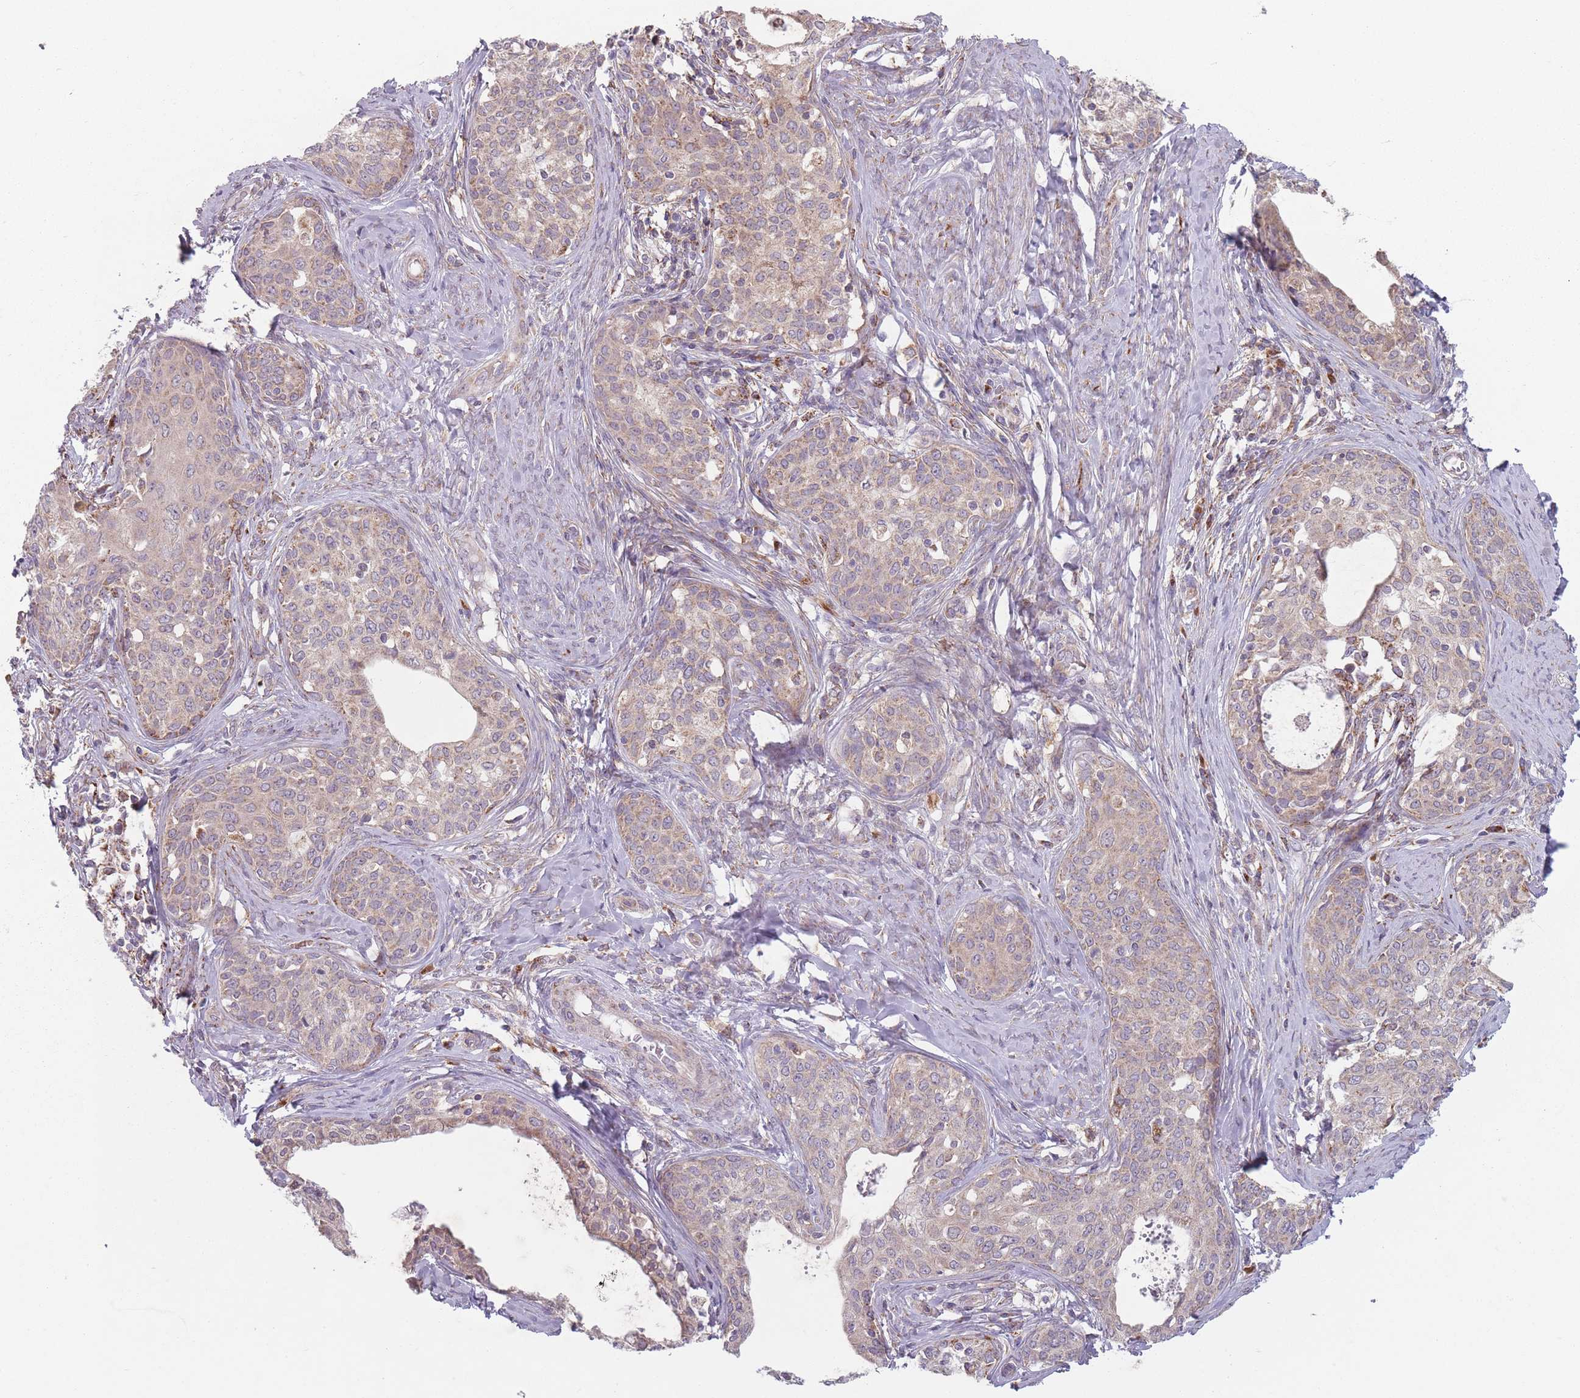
{"staining": {"intensity": "weak", "quantity": ">75%", "location": "cytoplasmic/membranous"}, "tissue": "cervical cancer", "cell_type": "Tumor cells", "image_type": "cancer", "snomed": [{"axis": "morphology", "description": "Squamous cell carcinoma, NOS"}, {"axis": "morphology", "description": "Adenocarcinoma, NOS"}, {"axis": "topography", "description": "Cervix"}], "caption": "Immunohistochemical staining of cervical cancer (adenocarcinoma) shows weak cytoplasmic/membranous protein positivity in approximately >75% of tumor cells. Immunohistochemistry stains the protein of interest in brown and the nuclei are stained blue.", "gene": "OR10Q1", "patient": {"sex": "female", "age": 52}}